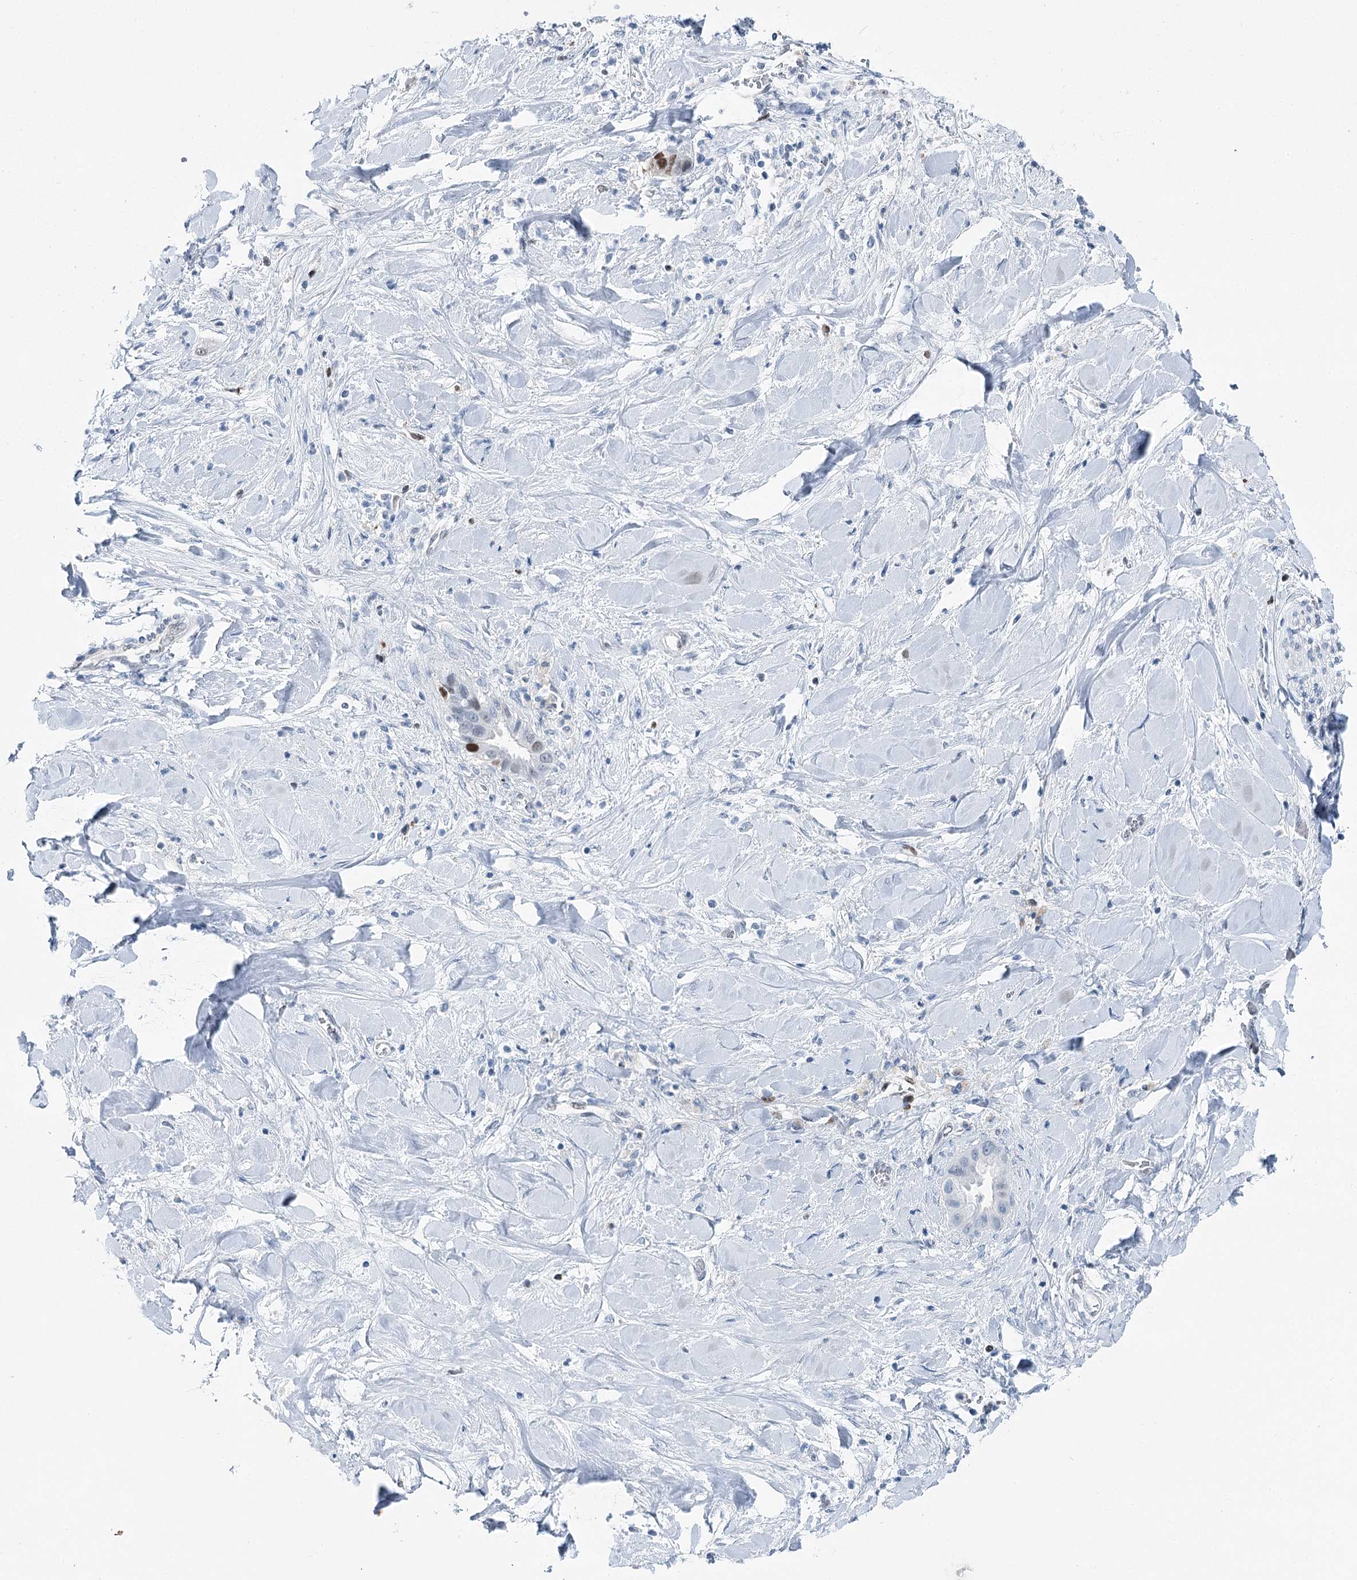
{"staining": {"intensity": "moderate", "quantity": "25%-75%", "location": "nuclear"}, "tissue": "liver cancer", "cell_type": "Tumor cells", "image_type": "cancer", "snomed": [{"axis": "morphology", "description": "Cholangiocarcinoma"}, {"axis": "topography", "description": "Liver"}], "caption": "Immunohistochemistry image of human liver cancer (cholangiocarcinoma) stained for a protein (brown), which reveals medium levels of moderate nuclear staining in approximately 25%-75% of tumor cells.", "gene": "HAT1", "patient": {"sex": "female", "age": 54}}